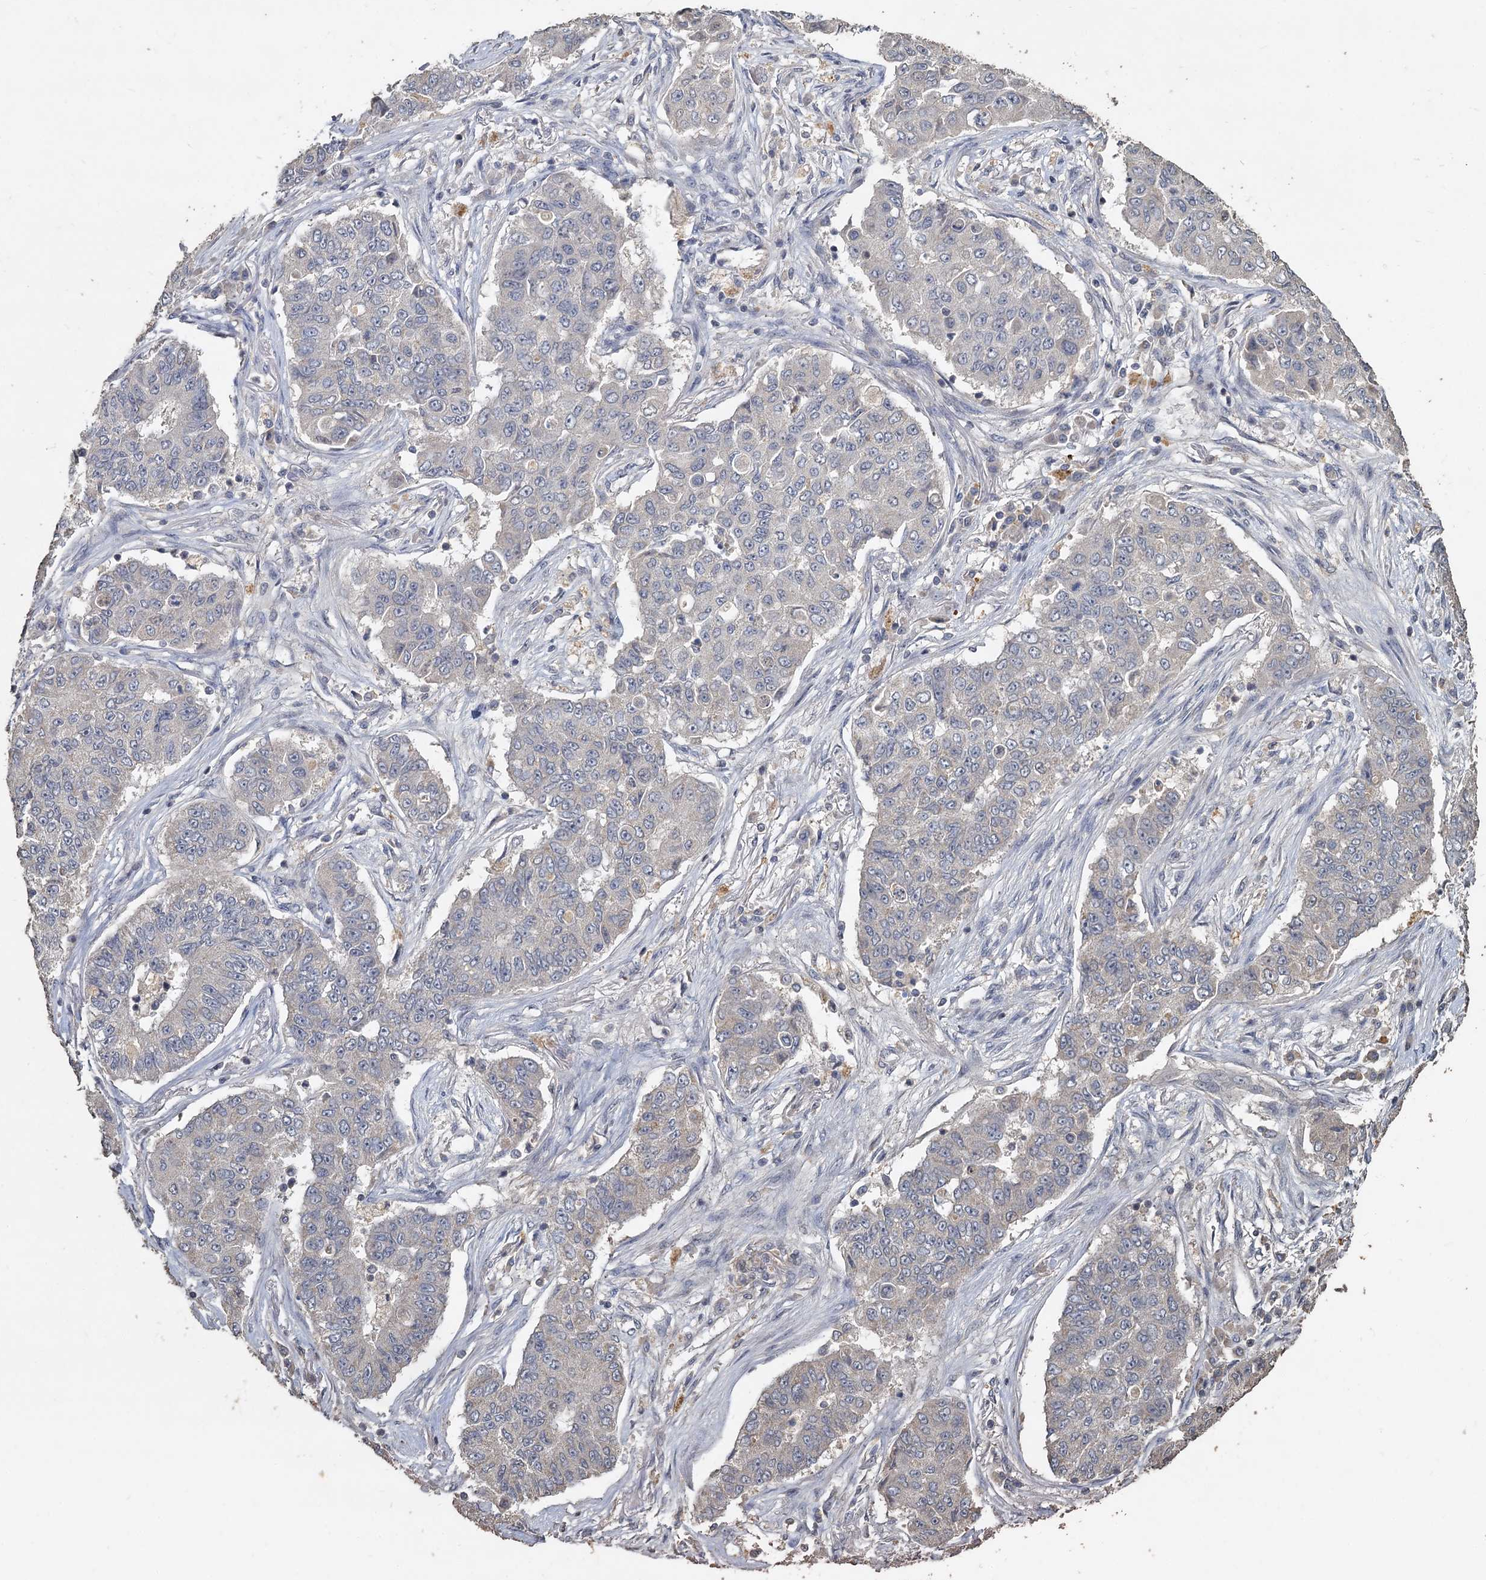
{"staining": {"intensity": "negative", "quantity": "none", "location": "none"}, "tissue": "lung cancer", "cell_type": "Tumor cells", "image_type": "cancer", "snomed": [{"axis": "morphology", "description": "Squamous cell carcinoma, NOS"}, {"axis": "topography", "description": "Lung"}], "caption": "This is an IHC photomicrograph of human squamous cell carcinoma (lung). There is no expression in tumor cells.", "gene": "CCDC61", "patient": {"sex": "male", "age": 74}}